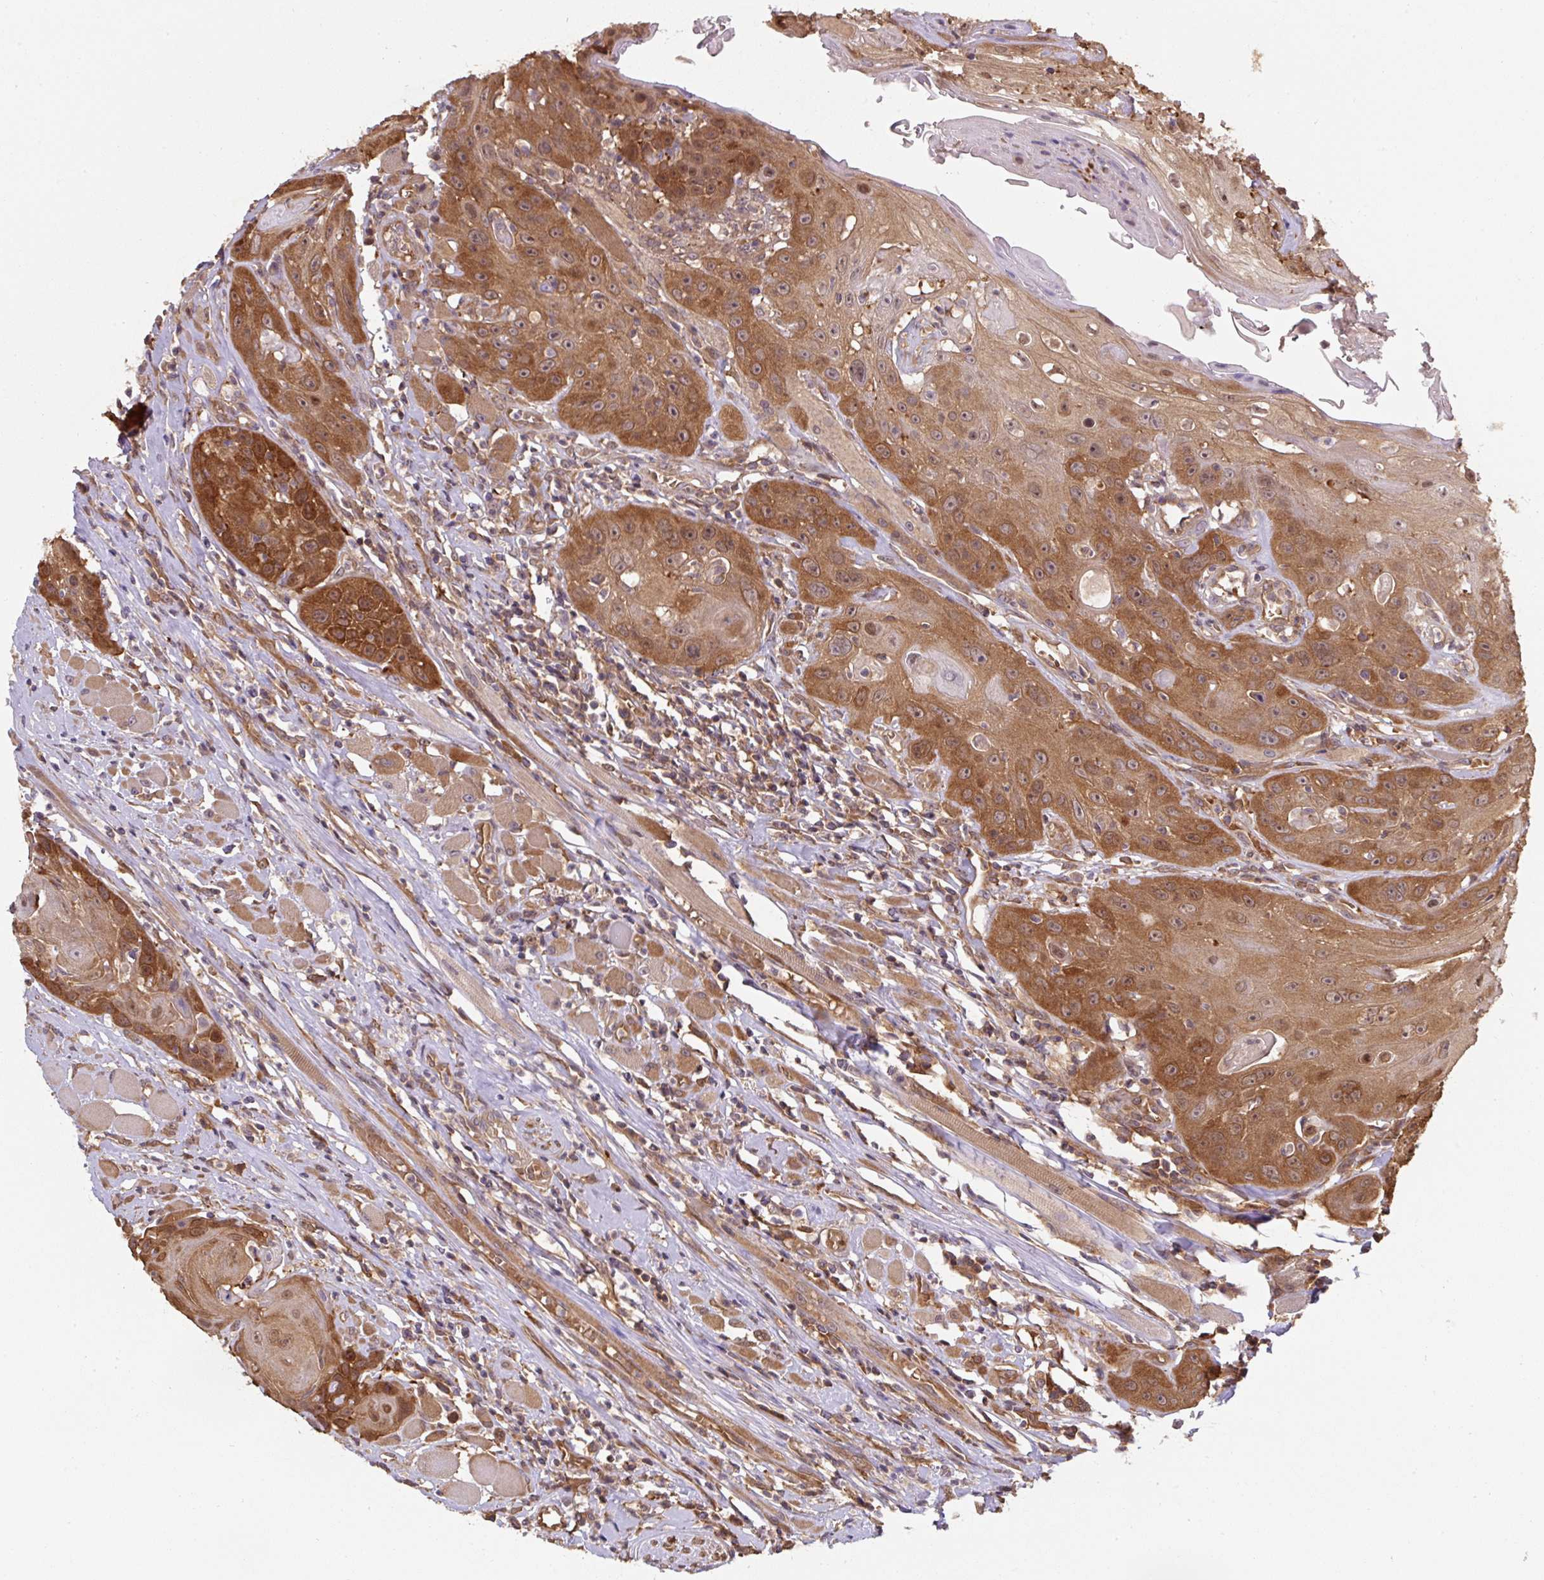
{"staining": {"intensity": "strong", "quantity": "25%-75%", "location": "cytoplasmic/membranous,nuclear"}, "tissue": "head and neck cancer", "cell_type": "Tumor cells", "image_type": "cancer", "snomed": [{"axis": "morphology", "description": "Squamous cell carcinoma, NOS"}, {"axis": "topography", "description": "Head-Neck"}], "caption": "About 25%-75% of tumor cells in human head and neck cancer exhibit strong cytoplasmic/membranous and nuclear protein staining as visualized by brown immunohistochemical staining.", "gene": "ST13", "patient": {"sex": "female", "age": 59}}